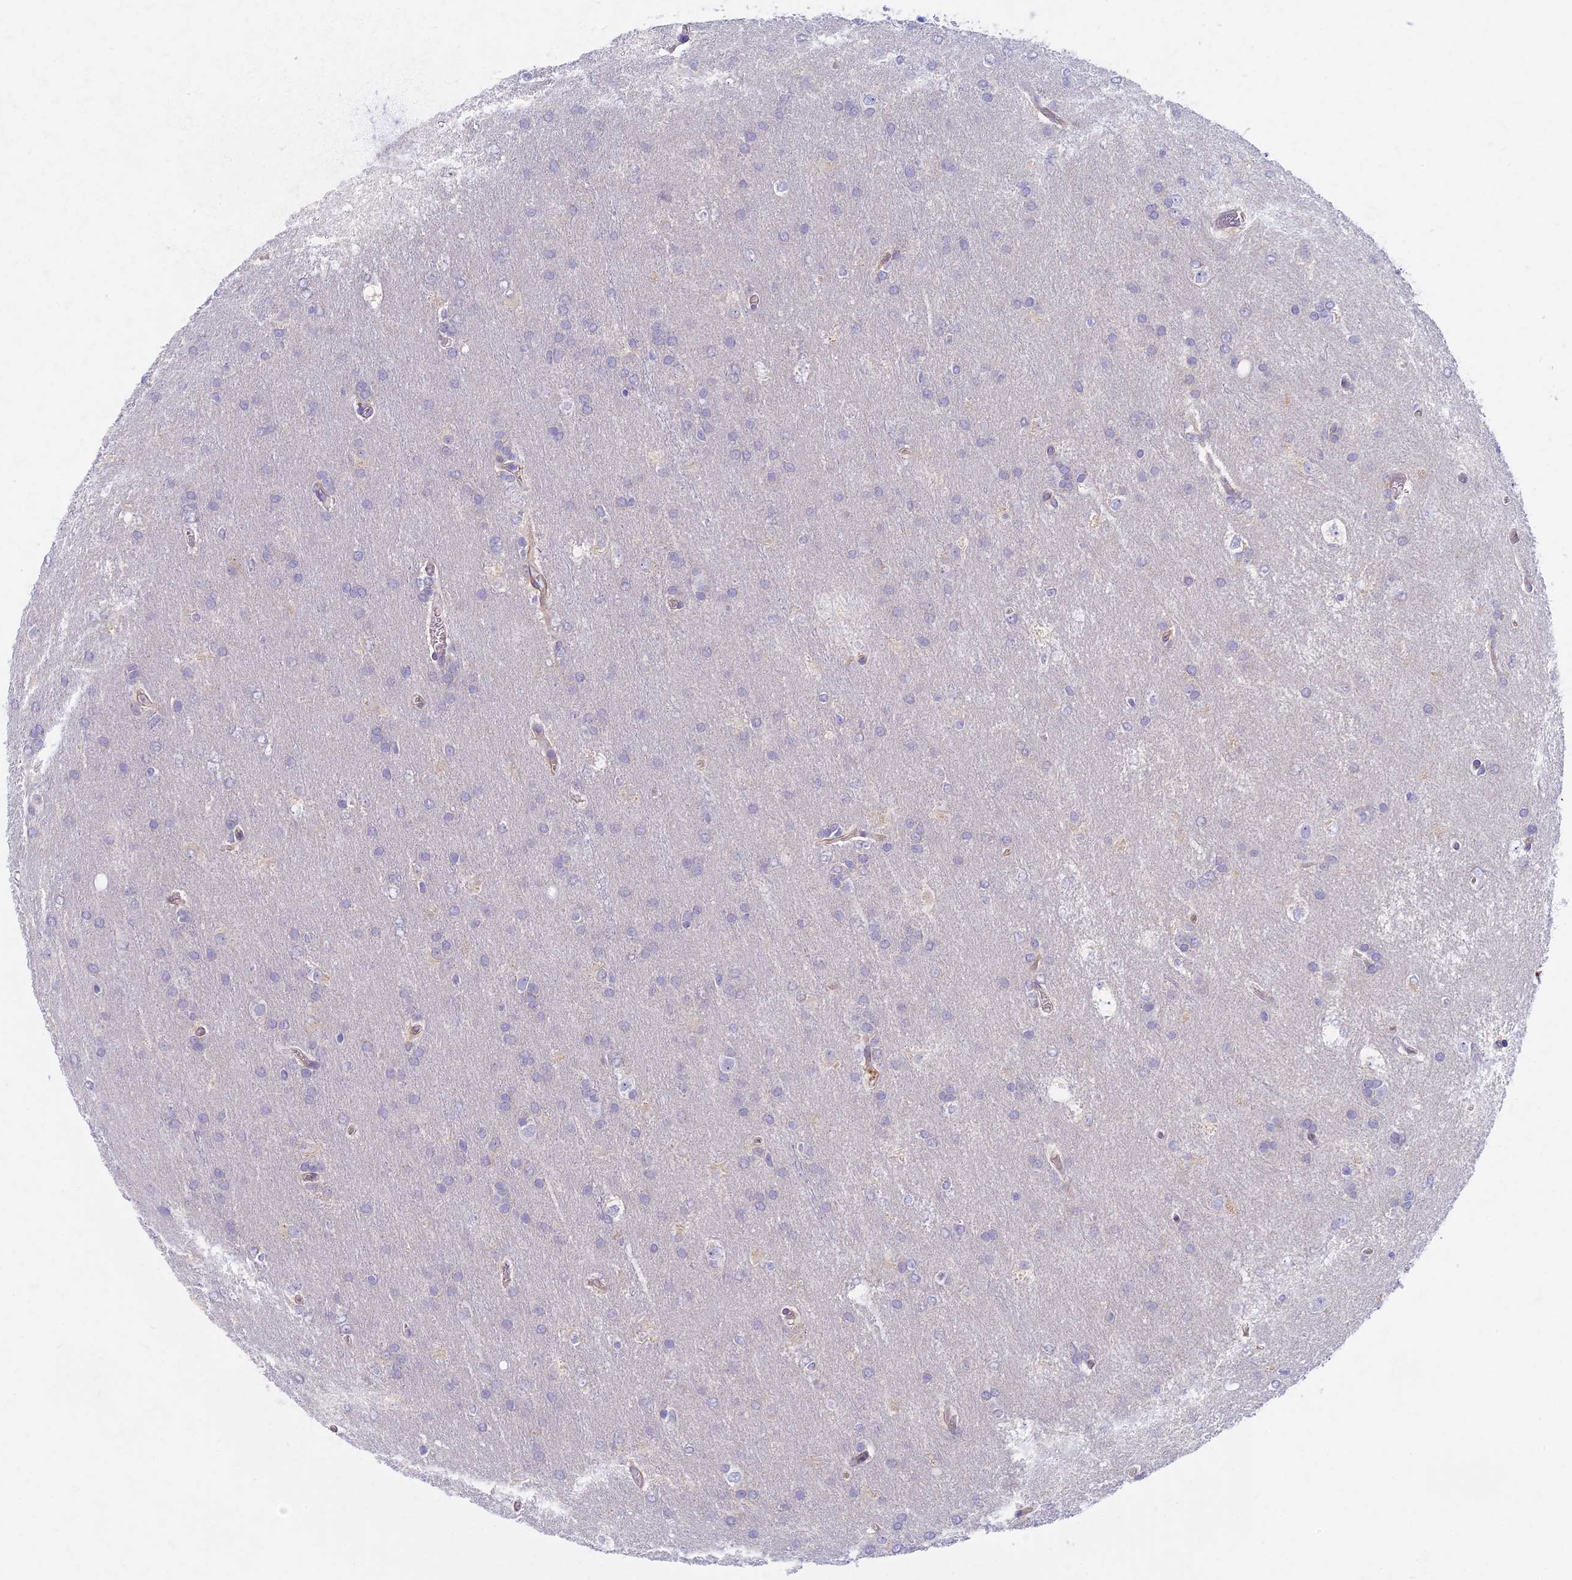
{"staining": {"intensity": "negative", "quantity": "none", "location": "none"}, "tissue": "glioma", "cell_type": "Tumor cells", "image_type": "cancer", "snomed": [{"axis": "morphology", "description": "Glioma, malignant, Low grade"}, {"axis": "topography", "description": "Brain"}], "caption": "Protein analysis of glioma exhibits no significant expression in tumor cells.", "gene": "AP4E1", "patient": {"sex": "female", "age": 32}}